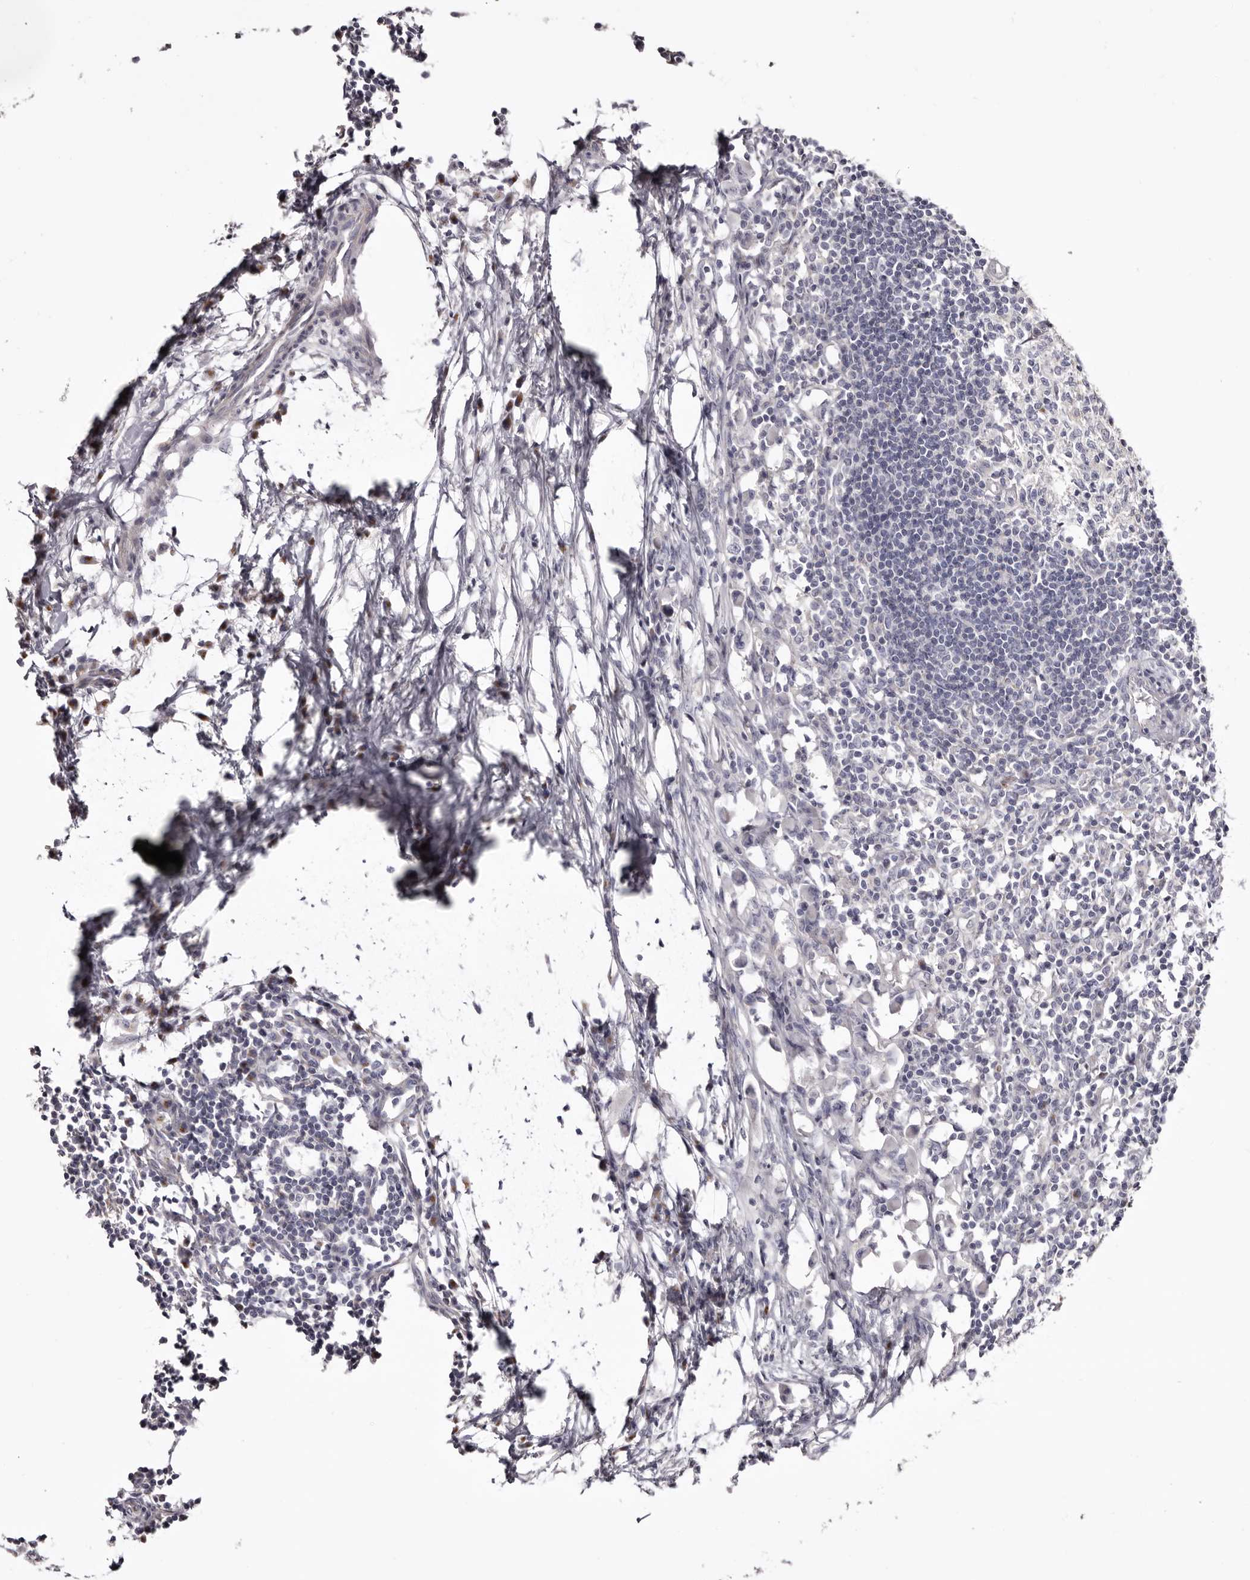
{"staining": {"intensity": "negative", "quantity": "none", "location": "none"}, "tissue": "lymph node", "cell_type": "Germinal center cells", "image_type": "normal", "snomed": [{"axis": "morphology", "description": "Normal tissue, NOS"}, {"axis": "morphology", "description": "Malignant melanoma, Metastatic site"}, {"axis": "topography", "description": "Lymph node"}], "caption": "DAB immunohistochemical staining of unremarkable lymph node reveals no significant expression in germinal center cells.", "gene": "CASQ1", "patient": {"sex": "male", "age": 41}}